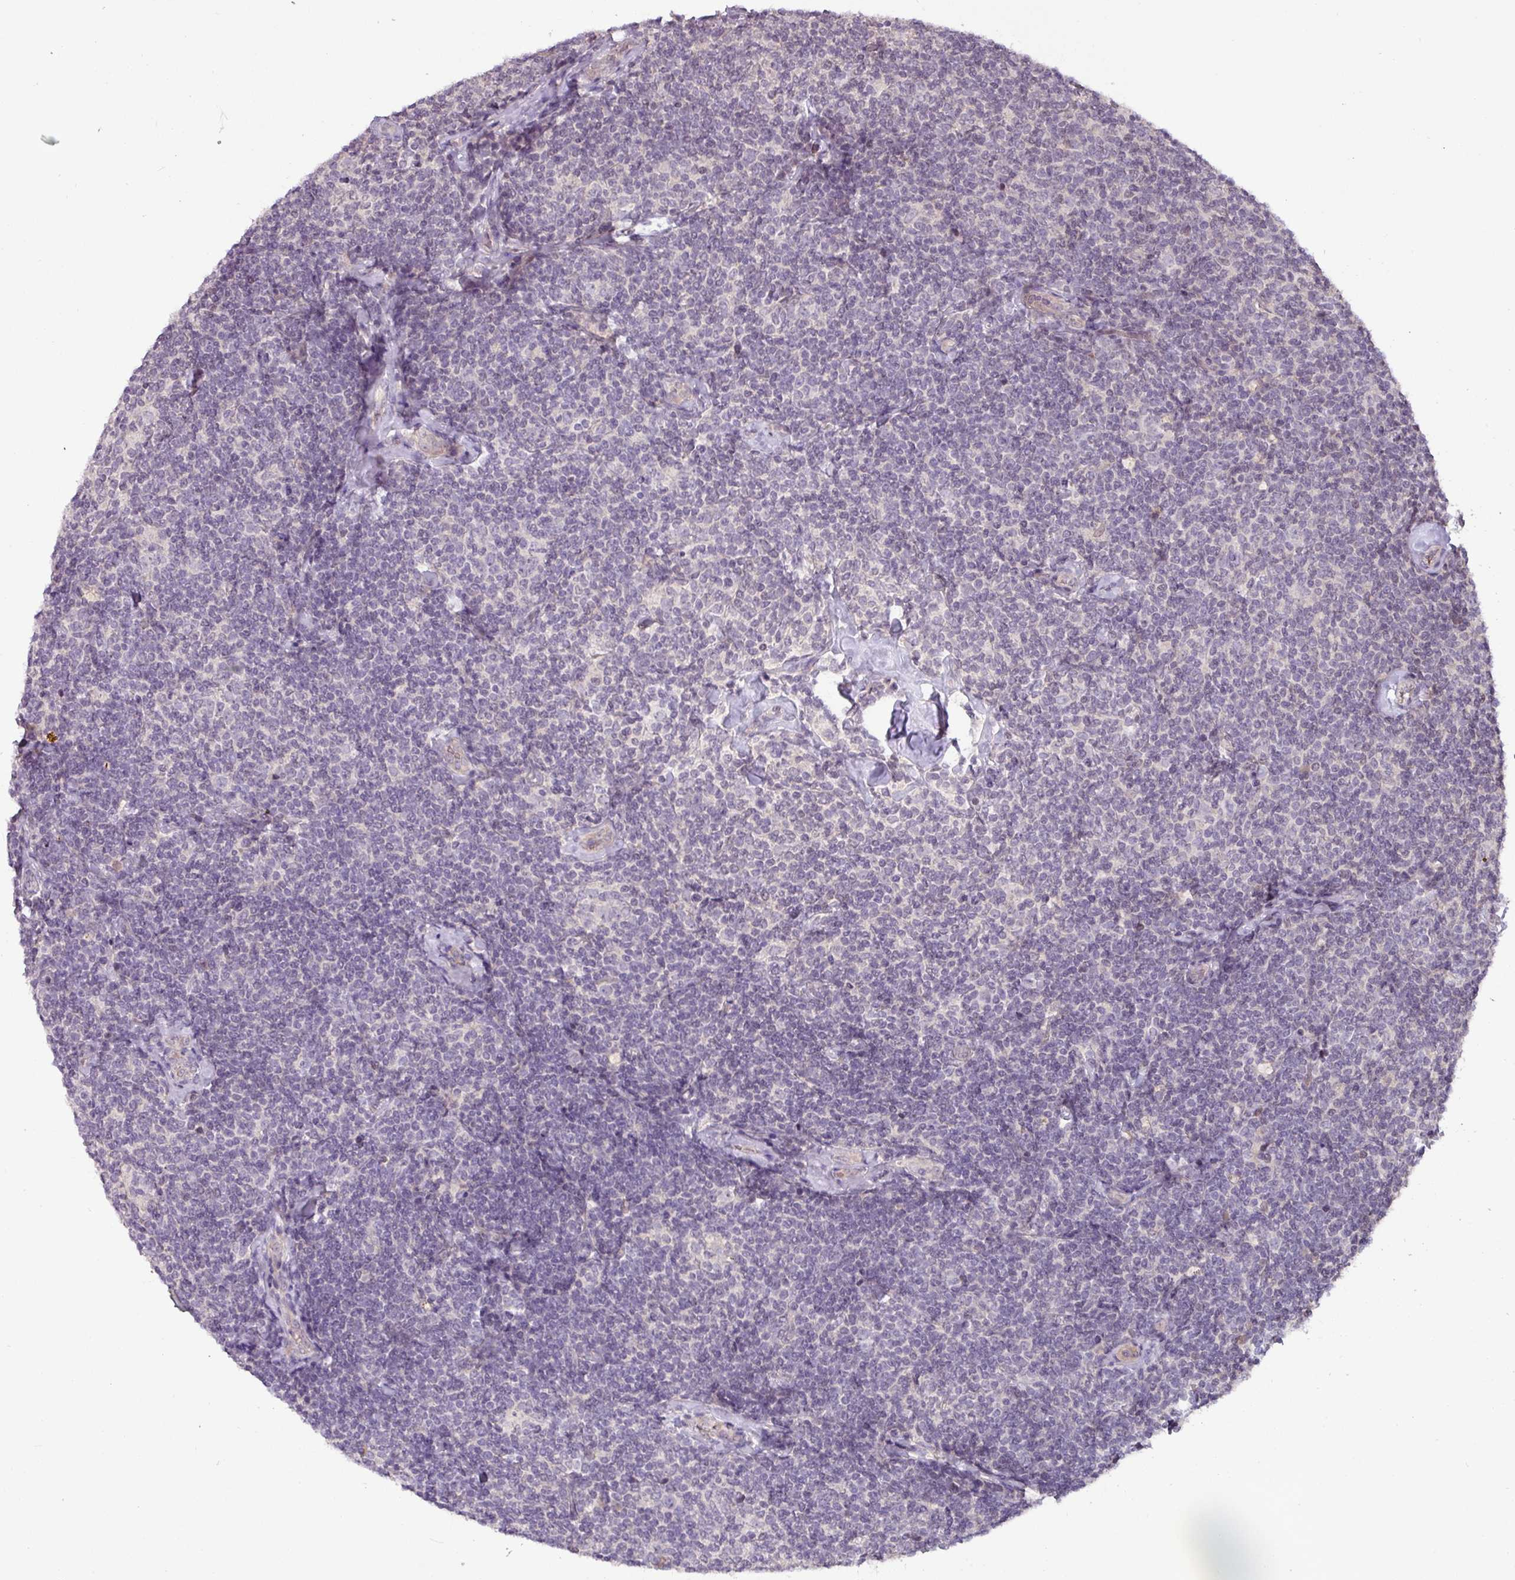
{"staining": {"intensity": "negative", "quantity": "none", "location": "none"}, "tissue": "lymphoma", "cell_type": "Tumor cells", "image_type": "cancer", "snomed": [{"axis": "morphology", "description": "Malignant lymphoma, non-Hodgkin's type, Low grade"}, {"axis": "topography", "description": "Lymph node"}], "caption": "A micrograph of human lymphoma is negative for staining in tumor cells. (DAB IHC, high magnification).", "gene": "SLC5A10", "patient": {"sex": "female", "age": 56}}